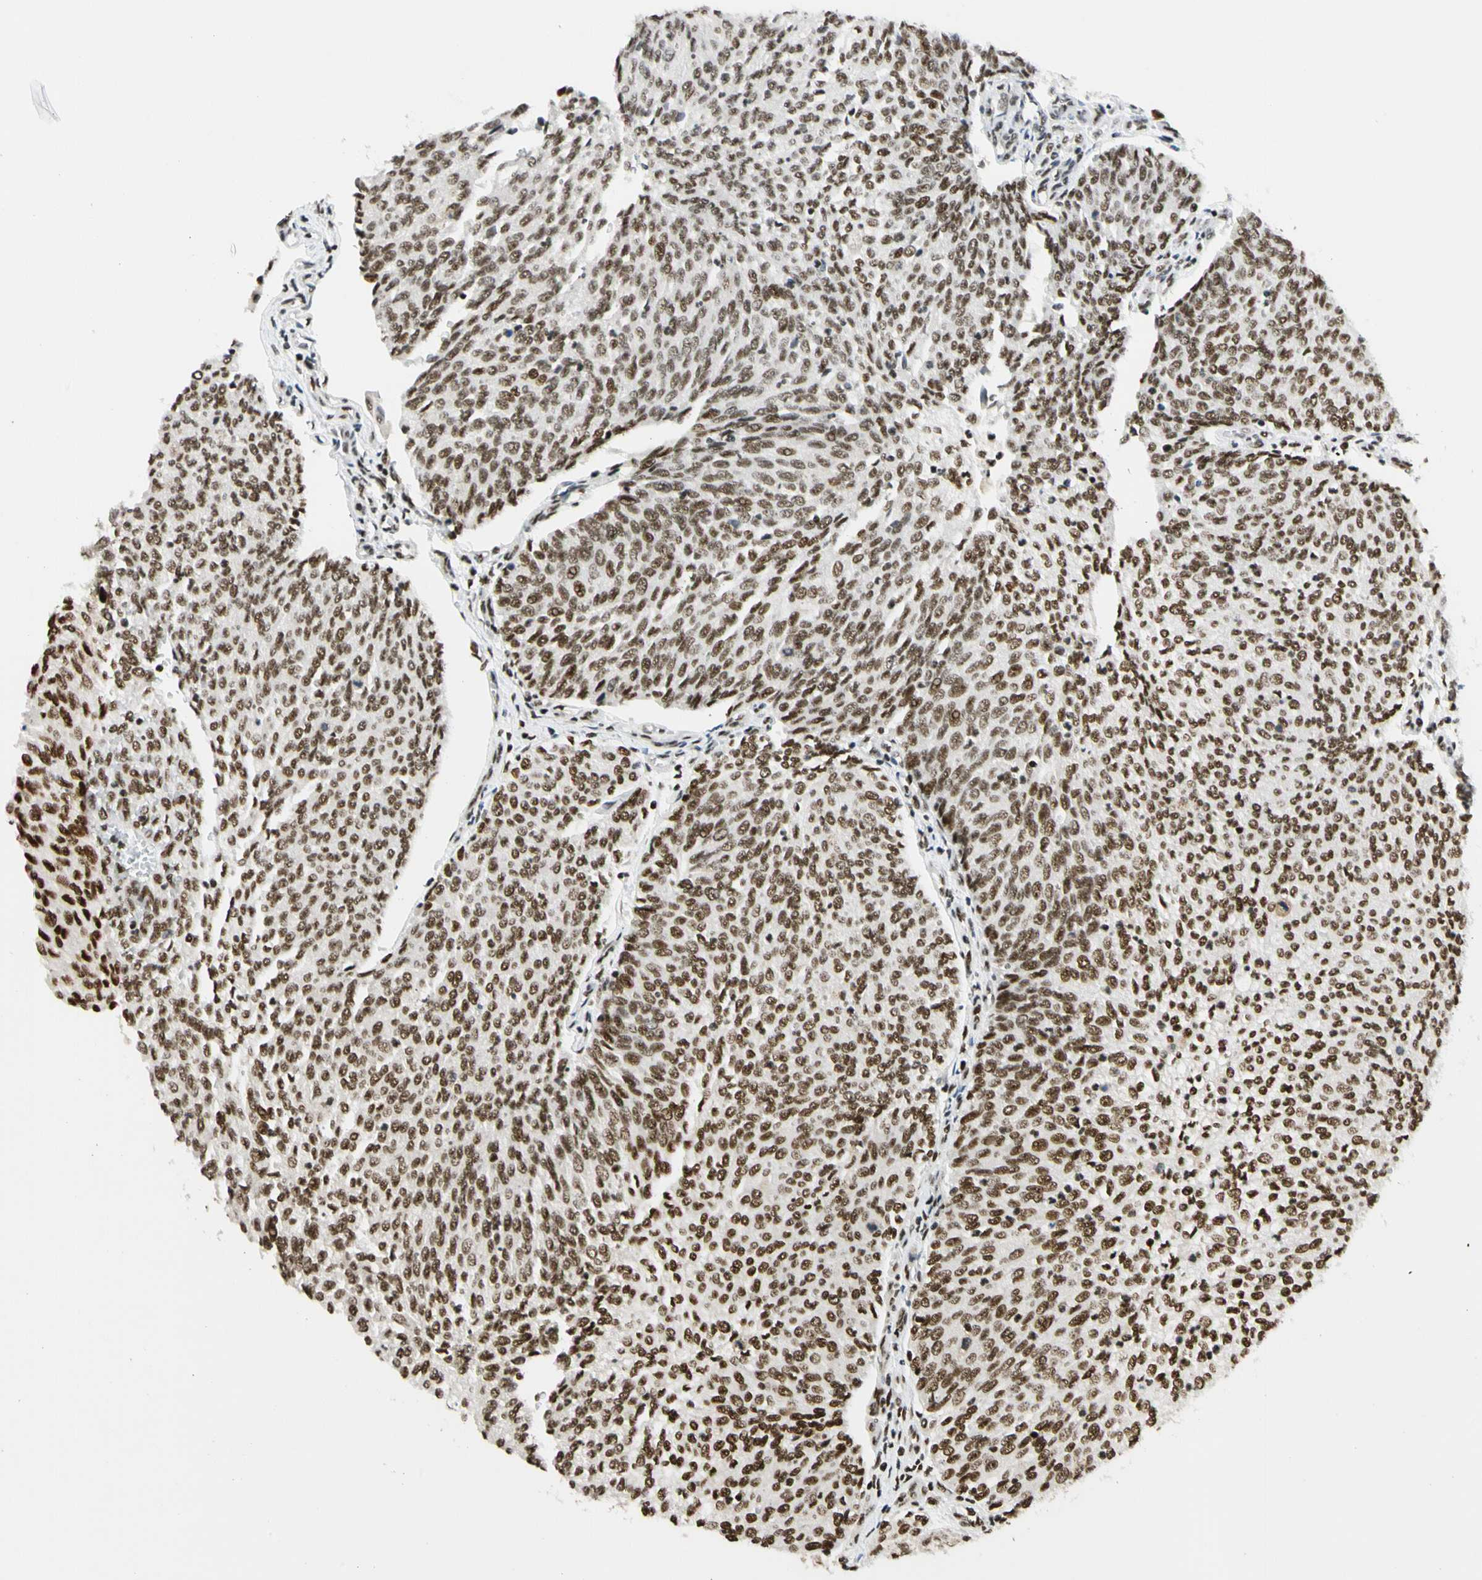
{"staining": {"intensity": "moderate", "quantity": ">75%", "location": "nuclear"}, "tissue": "urothelial cancer", "cell_type": "Tumor cells", "image_type": "cancer", "snomed": [{"axis": "morphology", "description": "Urothelial carcinoma, Low grade"}, {"axis": "topography", "description": "Urinary bladder"}], "caption": "Protein staining displays moderate nuclear positivity in approximately >75% of tumor cells in urothelial cancer.", "gene": "CDK12", "patient": {"sex": "female", "age": 79}}